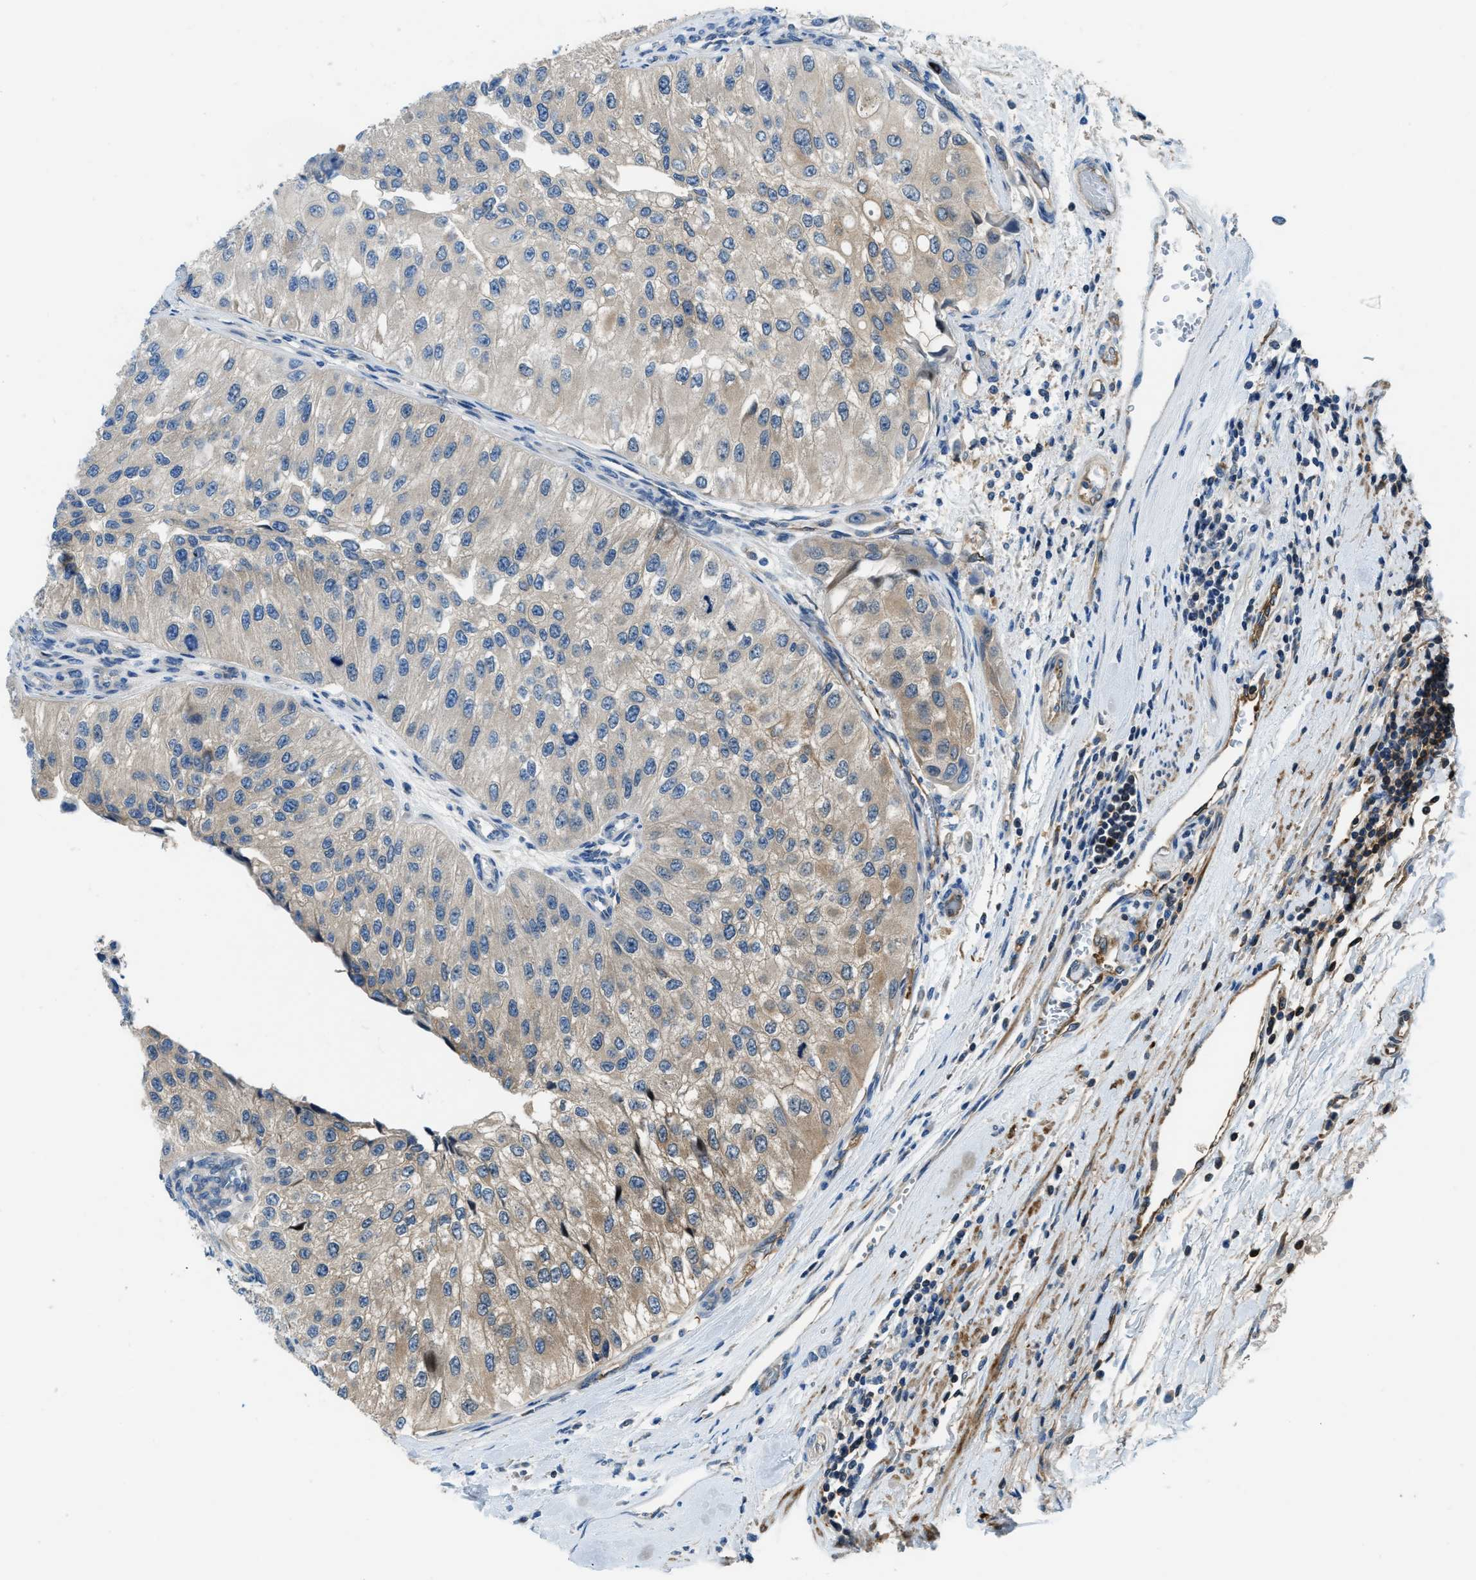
{"staining": {"intensity": "weak", "quantity": "25%-75%", "location": "cytoplasmic/membranous"}, "tissue": "urothelial cancer", "cell_type": "Tumor cells", "image_type": "cancer", "snomed": [{"axis": "morphology", "description": "Urothelial carcinoma, High grade"}, {"axis": "topography", "description": "Kidney"}, {"axis": "topography", "description": "Urinary bladder"}], "caption": "Human urothelial carcinoma (high-grade) stained for a protein (brown) exhibits weak cytoplasmic/membranous positive expression in approximately 25%-75% of tumor cells.", "gene": "PFKP", "patient": {"sex": "male", "age": 77}}